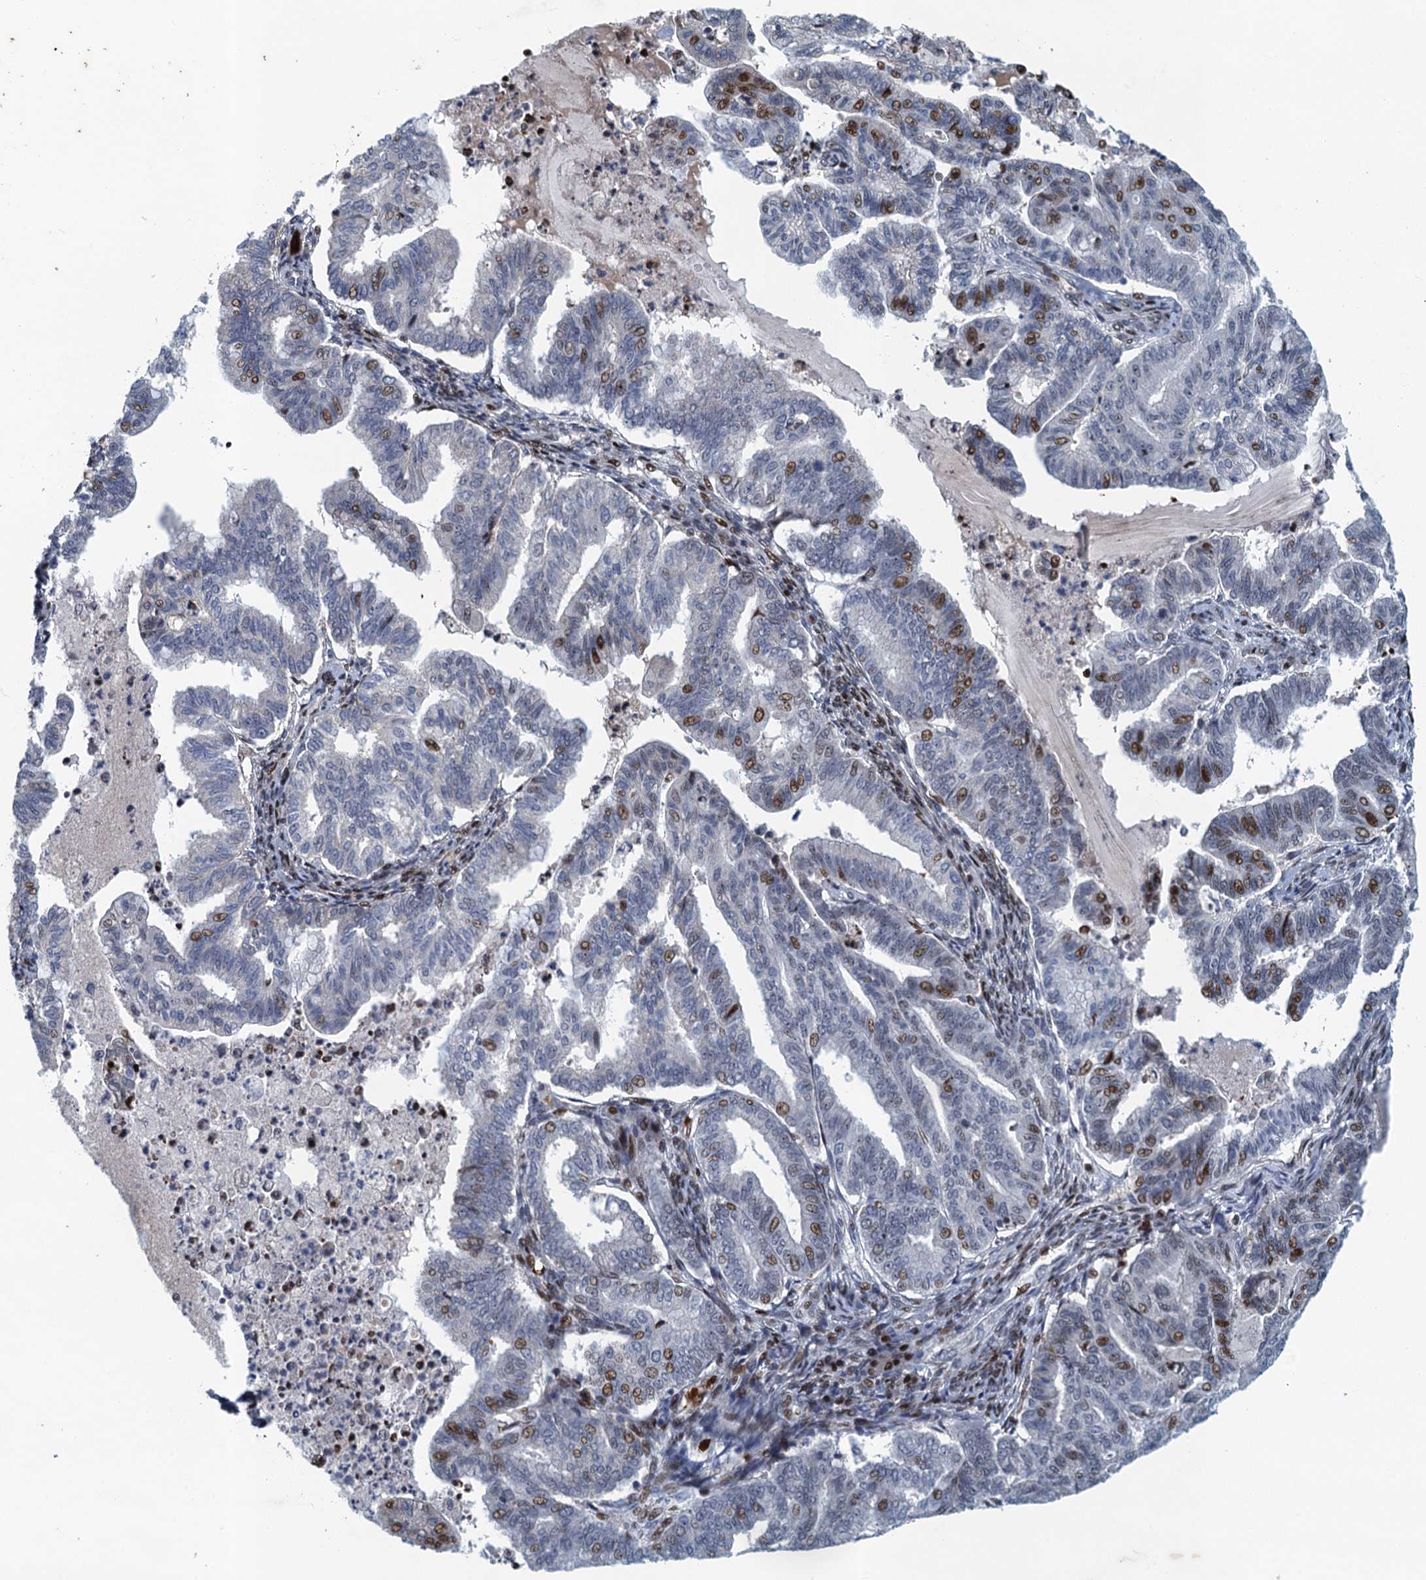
{"staining": {"intensity": "strong", "quantity": "<25%", "location": "nuclear"}, "tissue": "endometrial cancer", "cell_type": "Tumor cells", "image_type": "cancer", "snomed": [{"axis": "morphology", "description": "Adenocarcinoma, NOS"}, {"axis": "topography", "description": "Endometrium"}], "caption": "Tumor cells exhibit medium levels of strong nuclear positivity in approximately <25% of cells in human endometrial cancer (adenocarcinoma).", "gene": "ANKRD13D", "patient": {"sex": "female", "age": 79}}